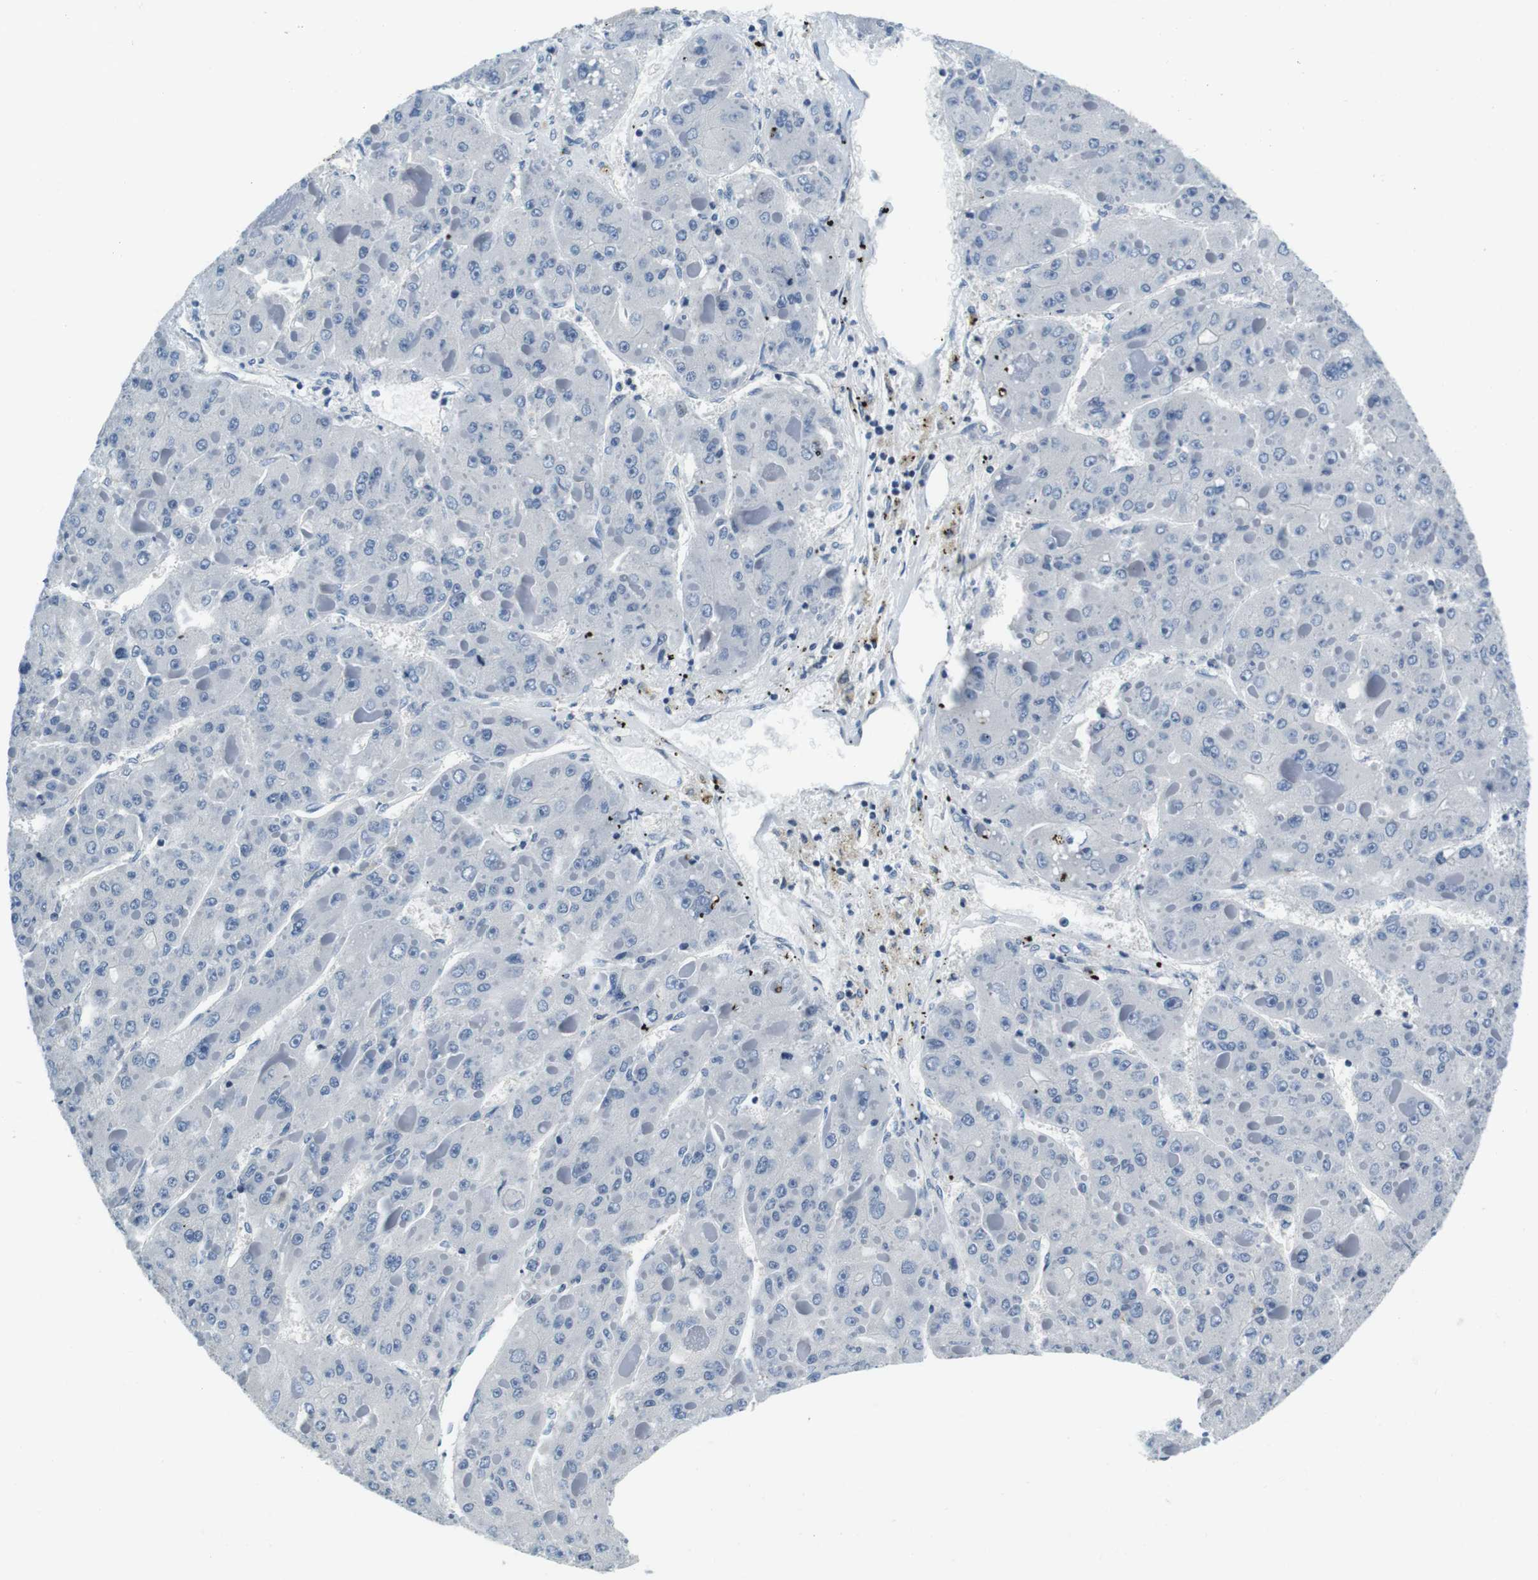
{"staining": {"intensity": "negative", "quantity": "none", "location": "none"}, "tissue": "liver cancer", "cell_type": "Tumor cells", "image_type": "cancer", "snomed": [{"axis": "morphology", "description": "Carcinoma, Hepatocellular, NOS"}, {"axis": "topography", "description": "Liver"}], "caption": "Tumor cells are negative for protein expression in human liver cancer (hepatocellular carcinoma).", "gene": "KCNJ5", "patient": {"sex": "female", "age": 73}}